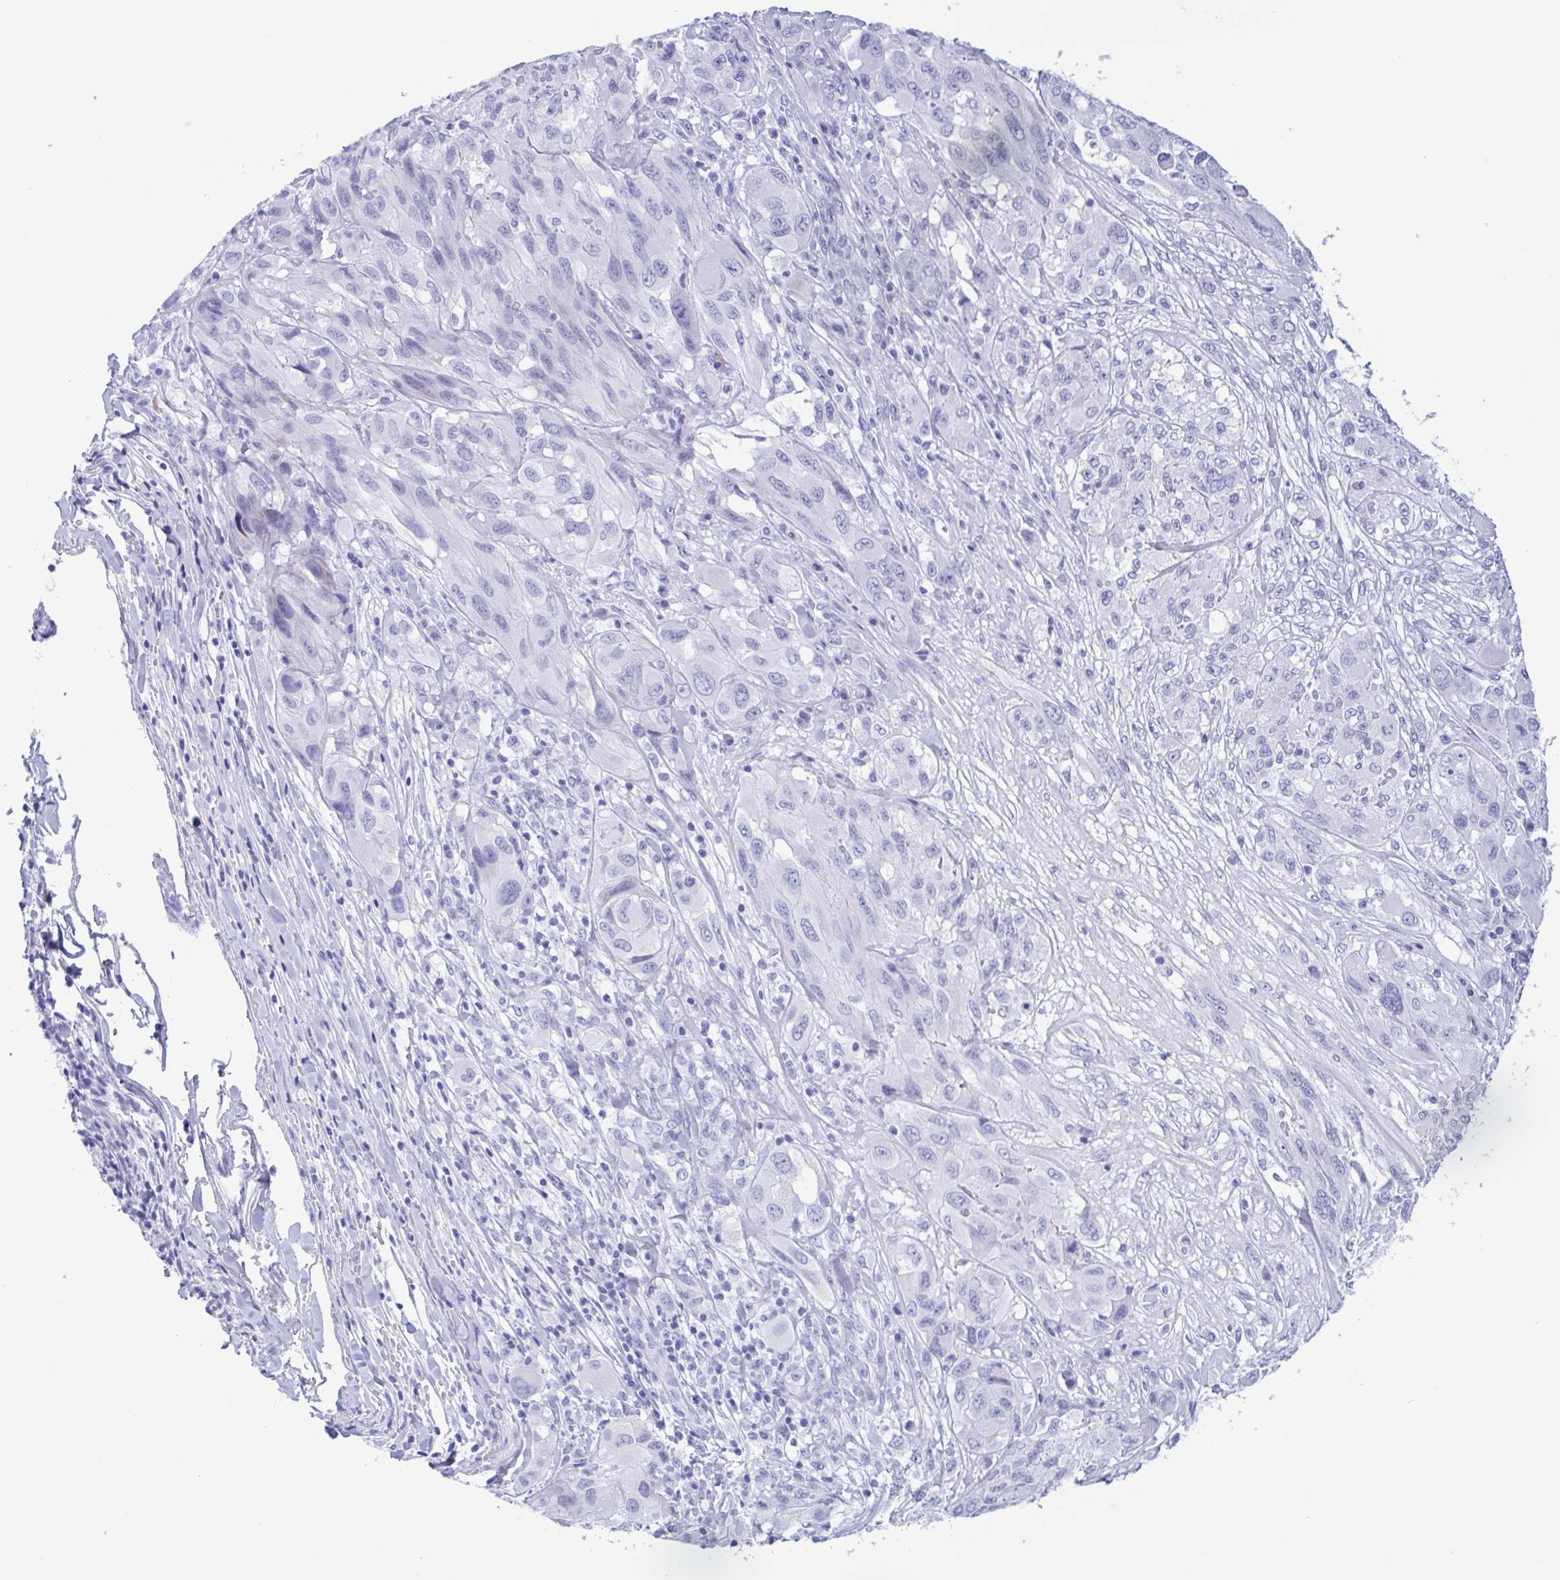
{"staining": {"intensity": "negative", "quantity": "none", "location": "none"}, "tissue": "melanoma", "cell_type": "Tumor cells", "image_type": "cancer", "snomed": [{"axis": "morphology", "description": "Malignant melanoma, NOS"}, {"axis": "topography", "description": "Skin"}], "caption": "Image shows no protein staining in tumor cells of malignant melanoma tissue. (Immunohistochemistry, brightfield microscopy, high magnification).", "gene": "TSPY2", "patient": {"sex": "female", "age": 91}}